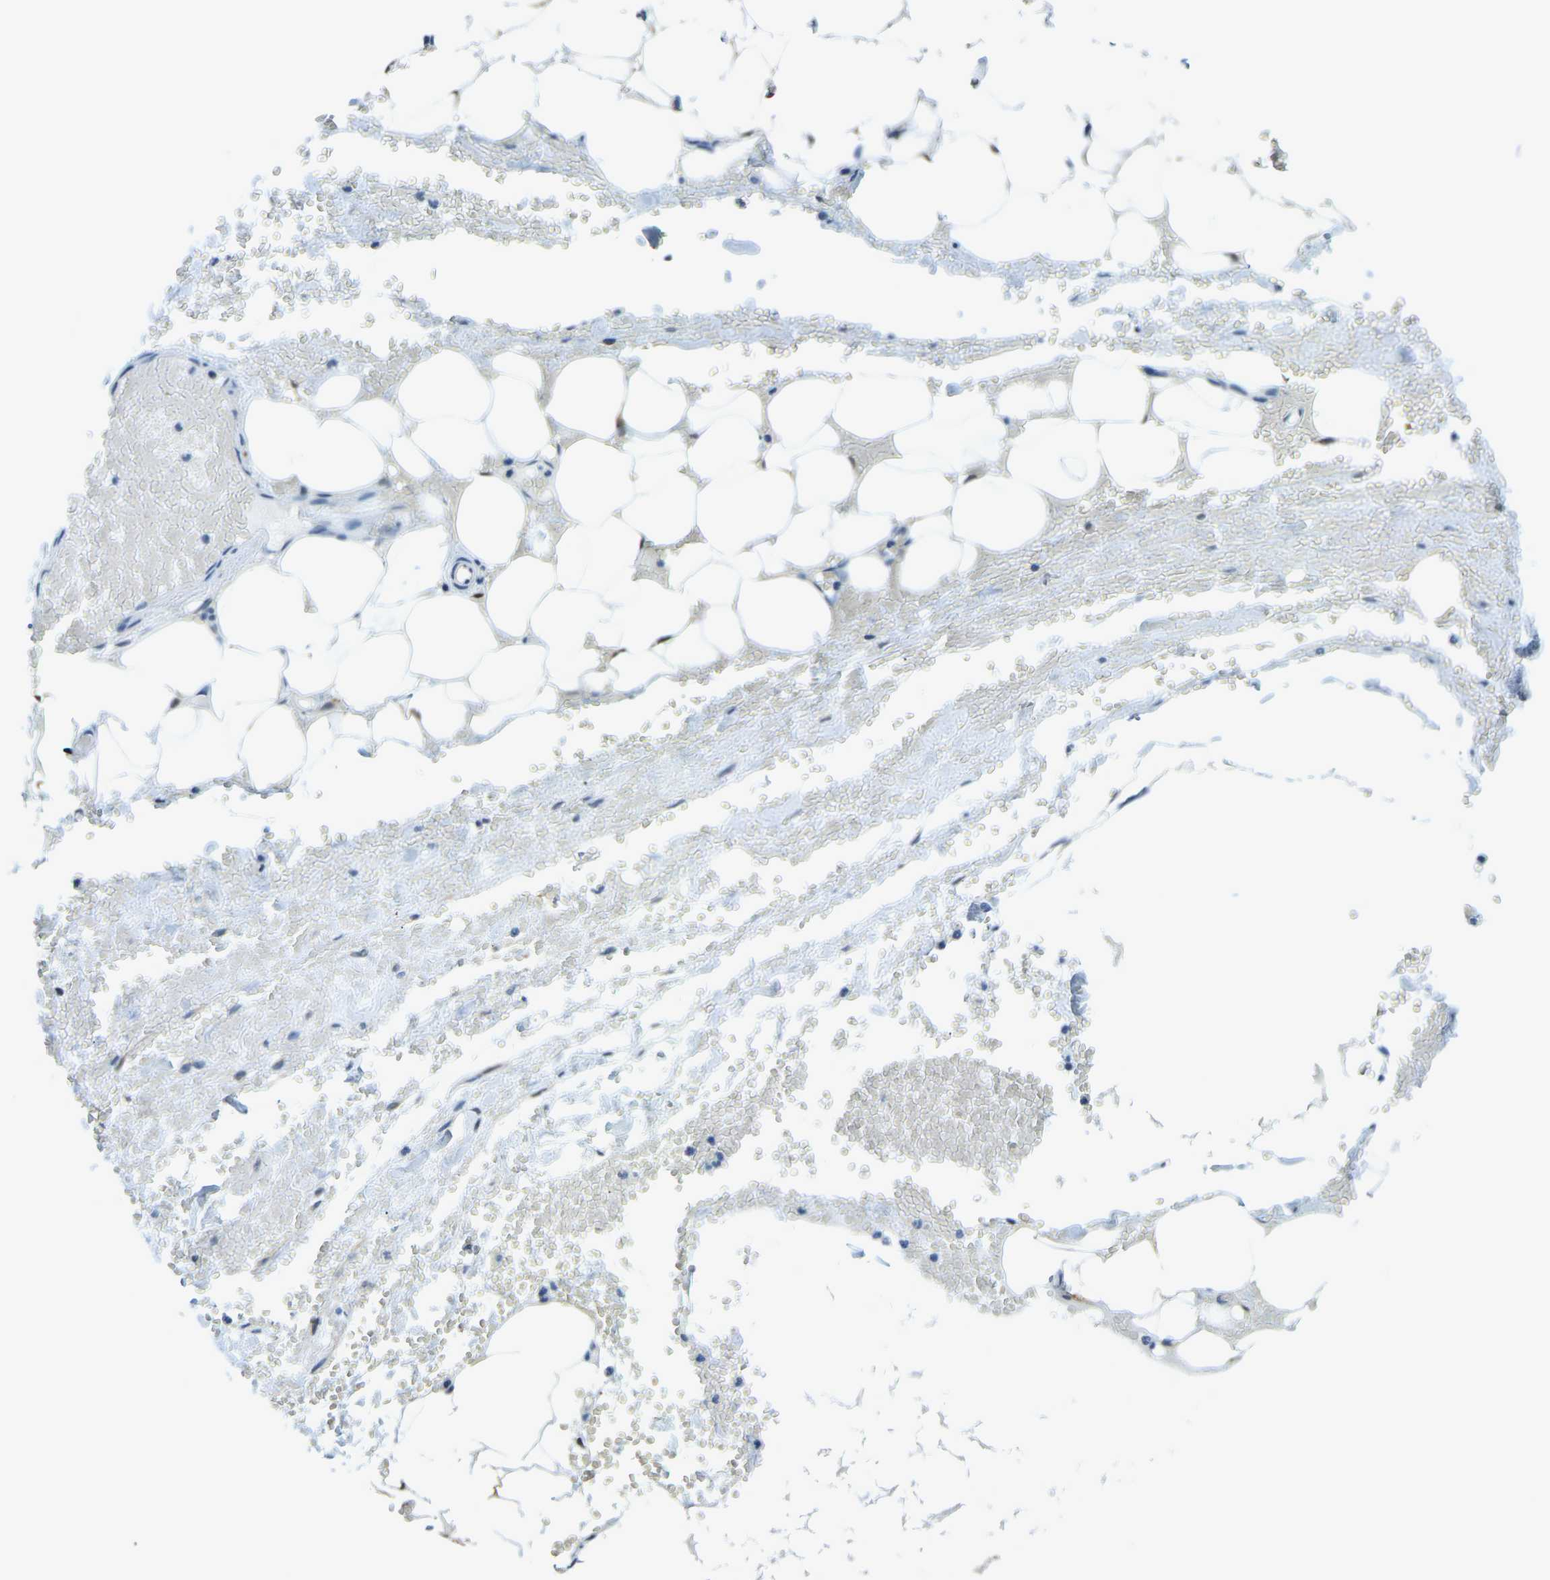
{"staining": {"intensity": "negative", "quantity": "none", "location": "none"}, "tissue": "adipose tissue", "cell_type": "Adipocytes", "image_type": "normal", "snomed": [{"axis": "morphology", "description": "Normal tissue, NOS"}, {"axis": "topography", "description": "Soft tissue"}, {"axis": "topography", "description": "Vascular tissue"}], "caption": "Protein analysis of normal adipose tissue shows no significant positivity in adipocytes.", "gene": "RRP1", "patient": {"sex": "female", "age": 35}}